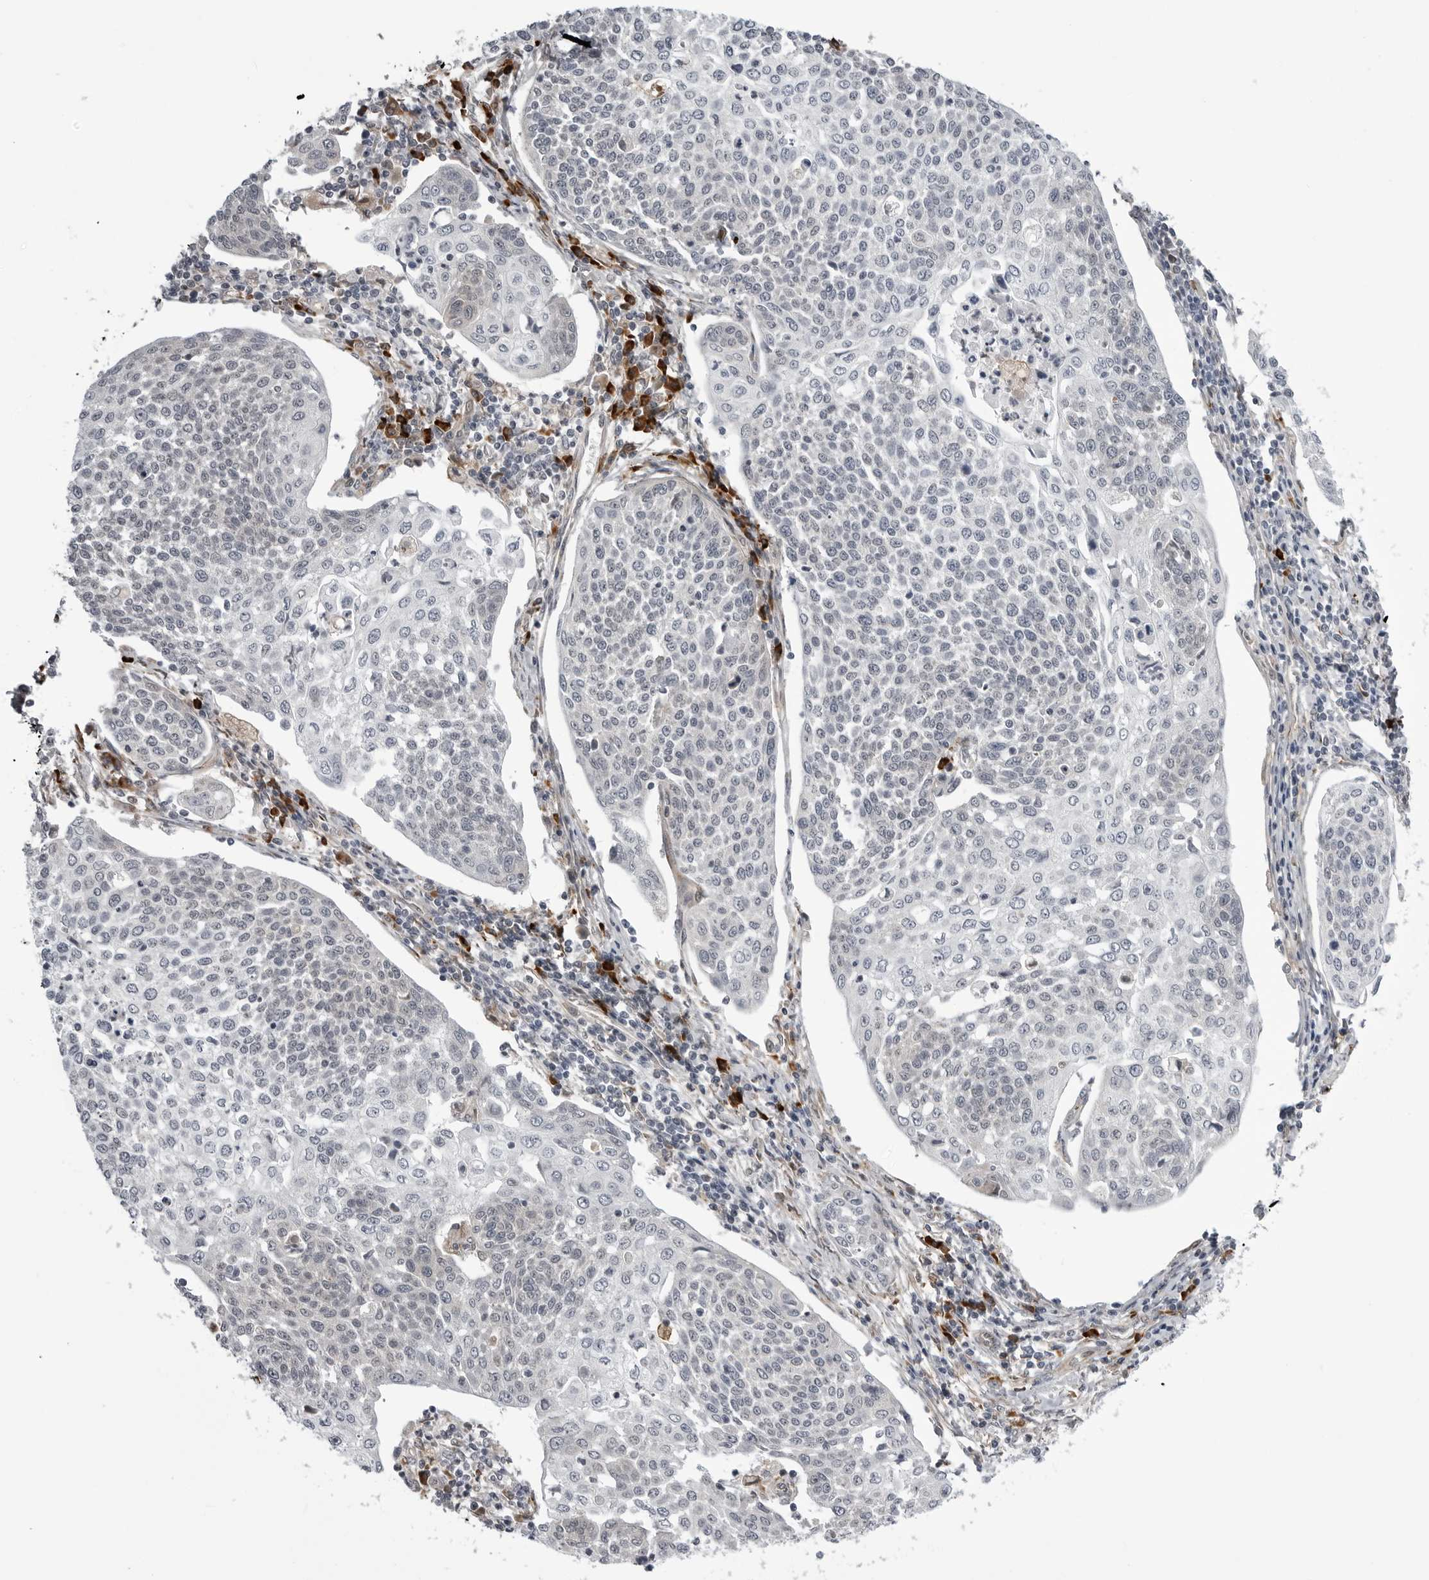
{"staining": {"intensity": "negative", "quantity": "none", "location": "none"}, "tissue": "cervical cancer", "cell_type": "Tumor cells", "image_type": "cancer", "snomed": [{"axis": "morphology", "description": "Squamous cell carcinoma, NOS"}, {"axis": "topography", "description": "Cervix"}], "caption": "Immunohistochemical staining of human cervical squamous cell carcinoma demonstrates no significant expression in tumor cells.", "gene": "ARL5A", "patient": {"sex": "female", "age": 34}}